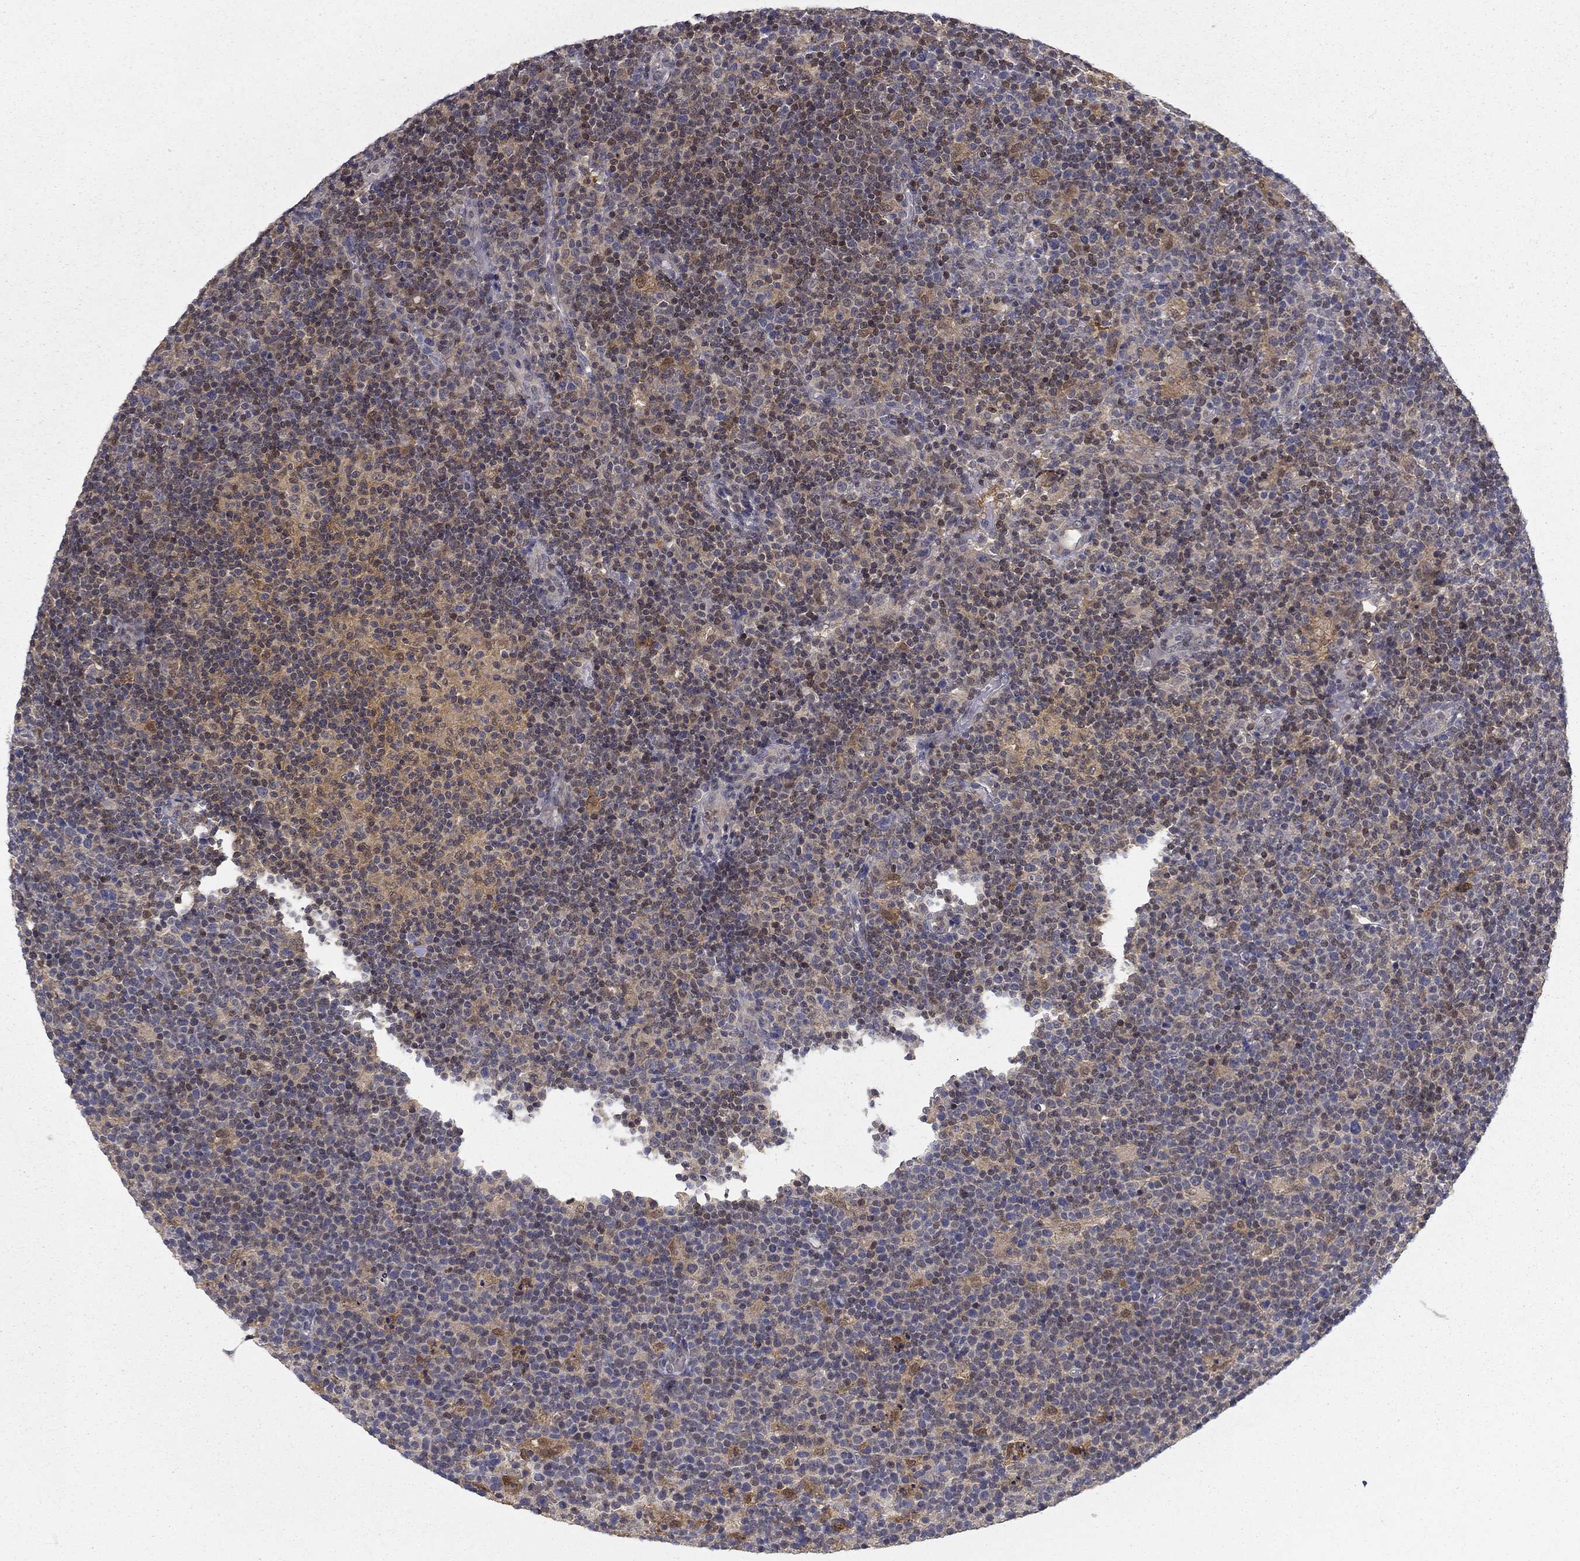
{"staining": {"intensity": "negative", "quantity": "none", "location": "none"}, "tissue": "lymphoma", "cell_type": "Tumor cells", "image_type": "cancer", "snomed": [{"axis": "morphology", "description": "Malignant lymphoma, non-Hodgkin's type, High grade"}, {"axis": "topography", "description": "Lymph node"}], "caption": "The IHC photomicrograph has no significant positivity in tumor cells of high-grade malignant lymphoma, non-Hodgkin's type tissue.", "gene": "NIT2", "patient": {"sex": "male", "age": 61}}